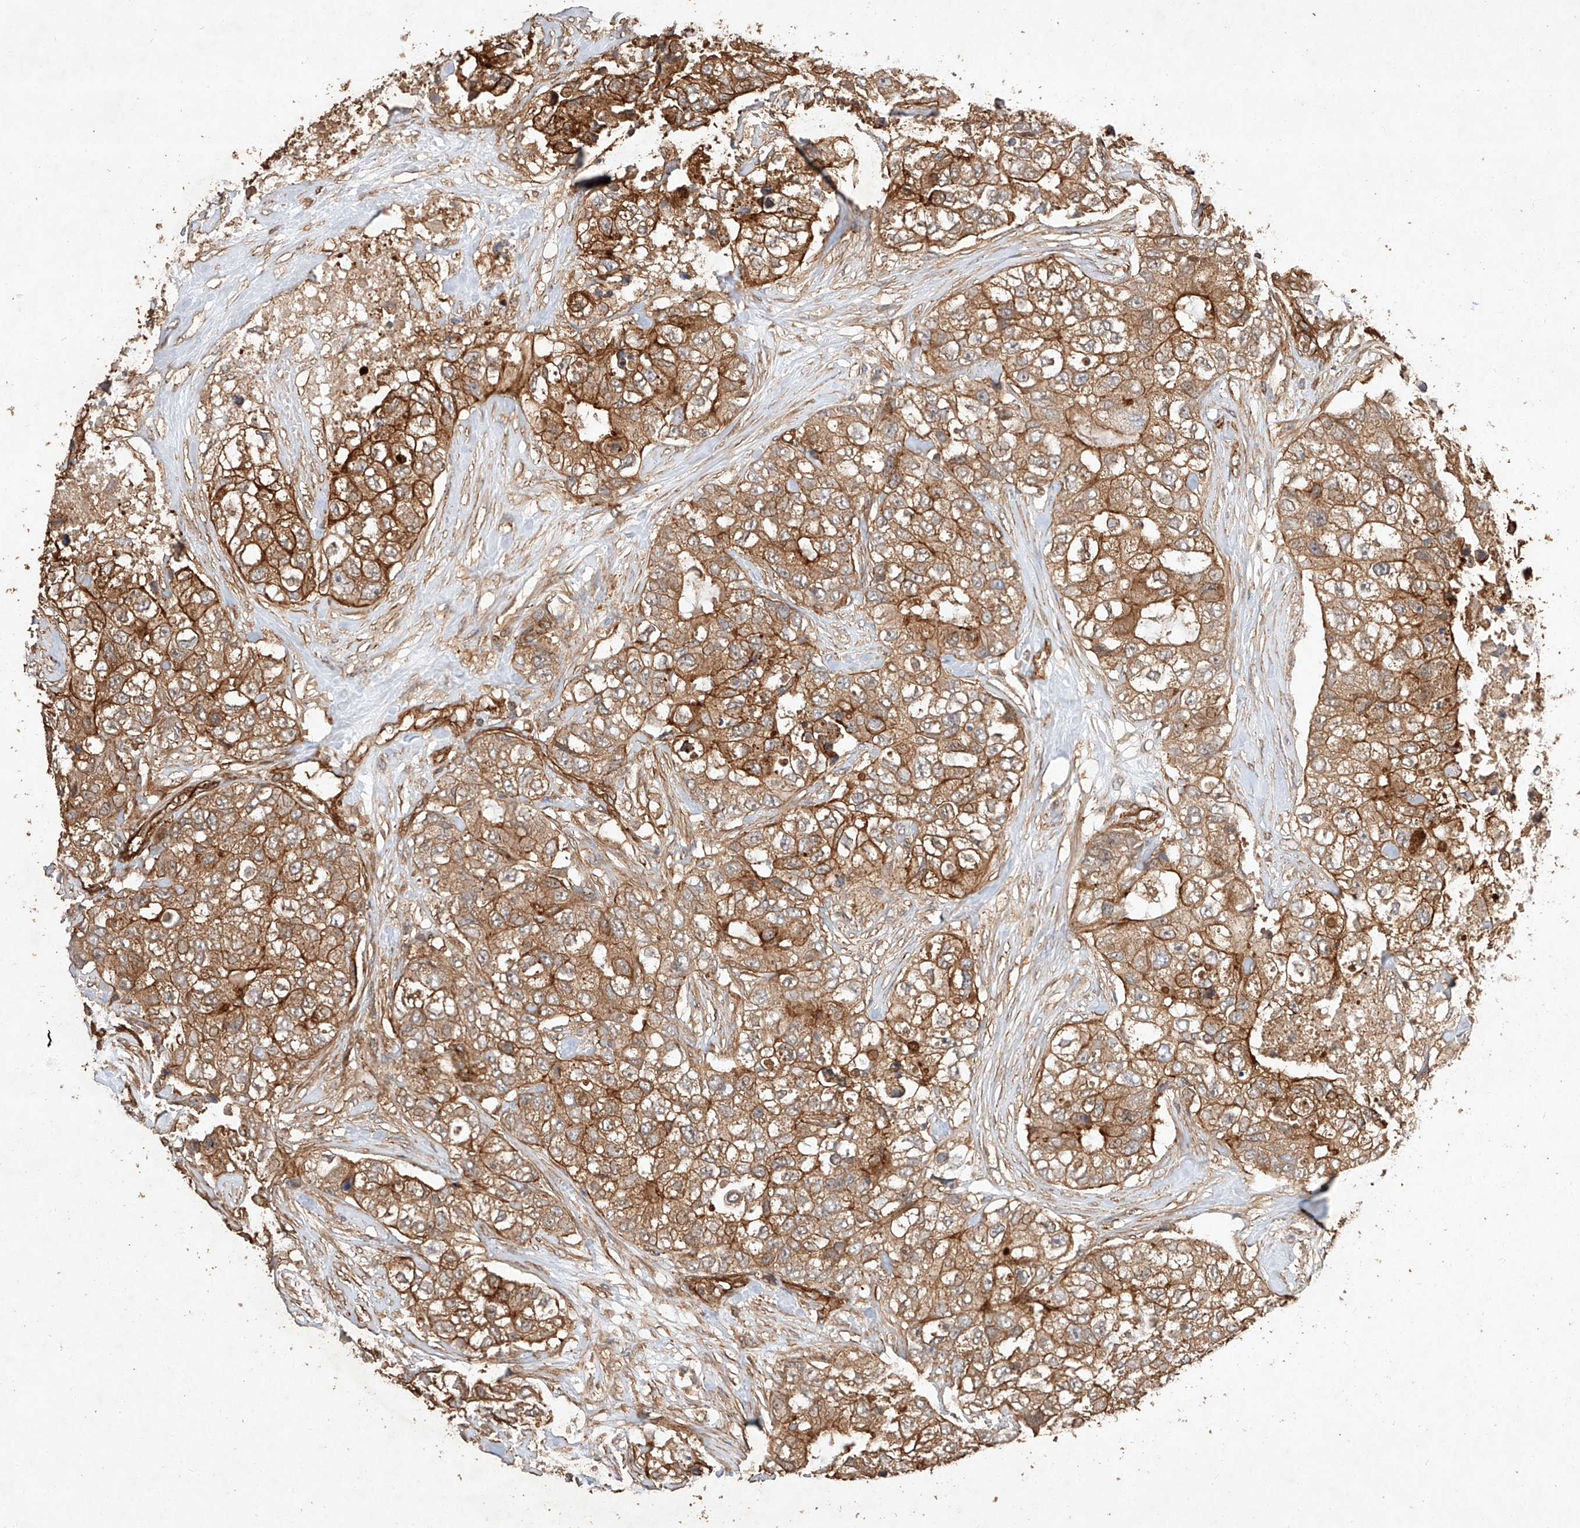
{"staining": {"intensity": "moderate", "quantity": ">75%", "location": "cytoplasmic/membranous"}, "tissue": "breast cancer", "cell_type": "Tumor cells", "image_type": "cancer", "snomed": [{"axis": "morphology", "description": "Duct carcinoma"}, {"axis": "topography", "description": "Breast"}], "caption": "Breast cancer stained with a protein marker displays moderate staining in tumor cells.", "gene": "GHDC", "patient": {"sex": "female", "age": 62}}